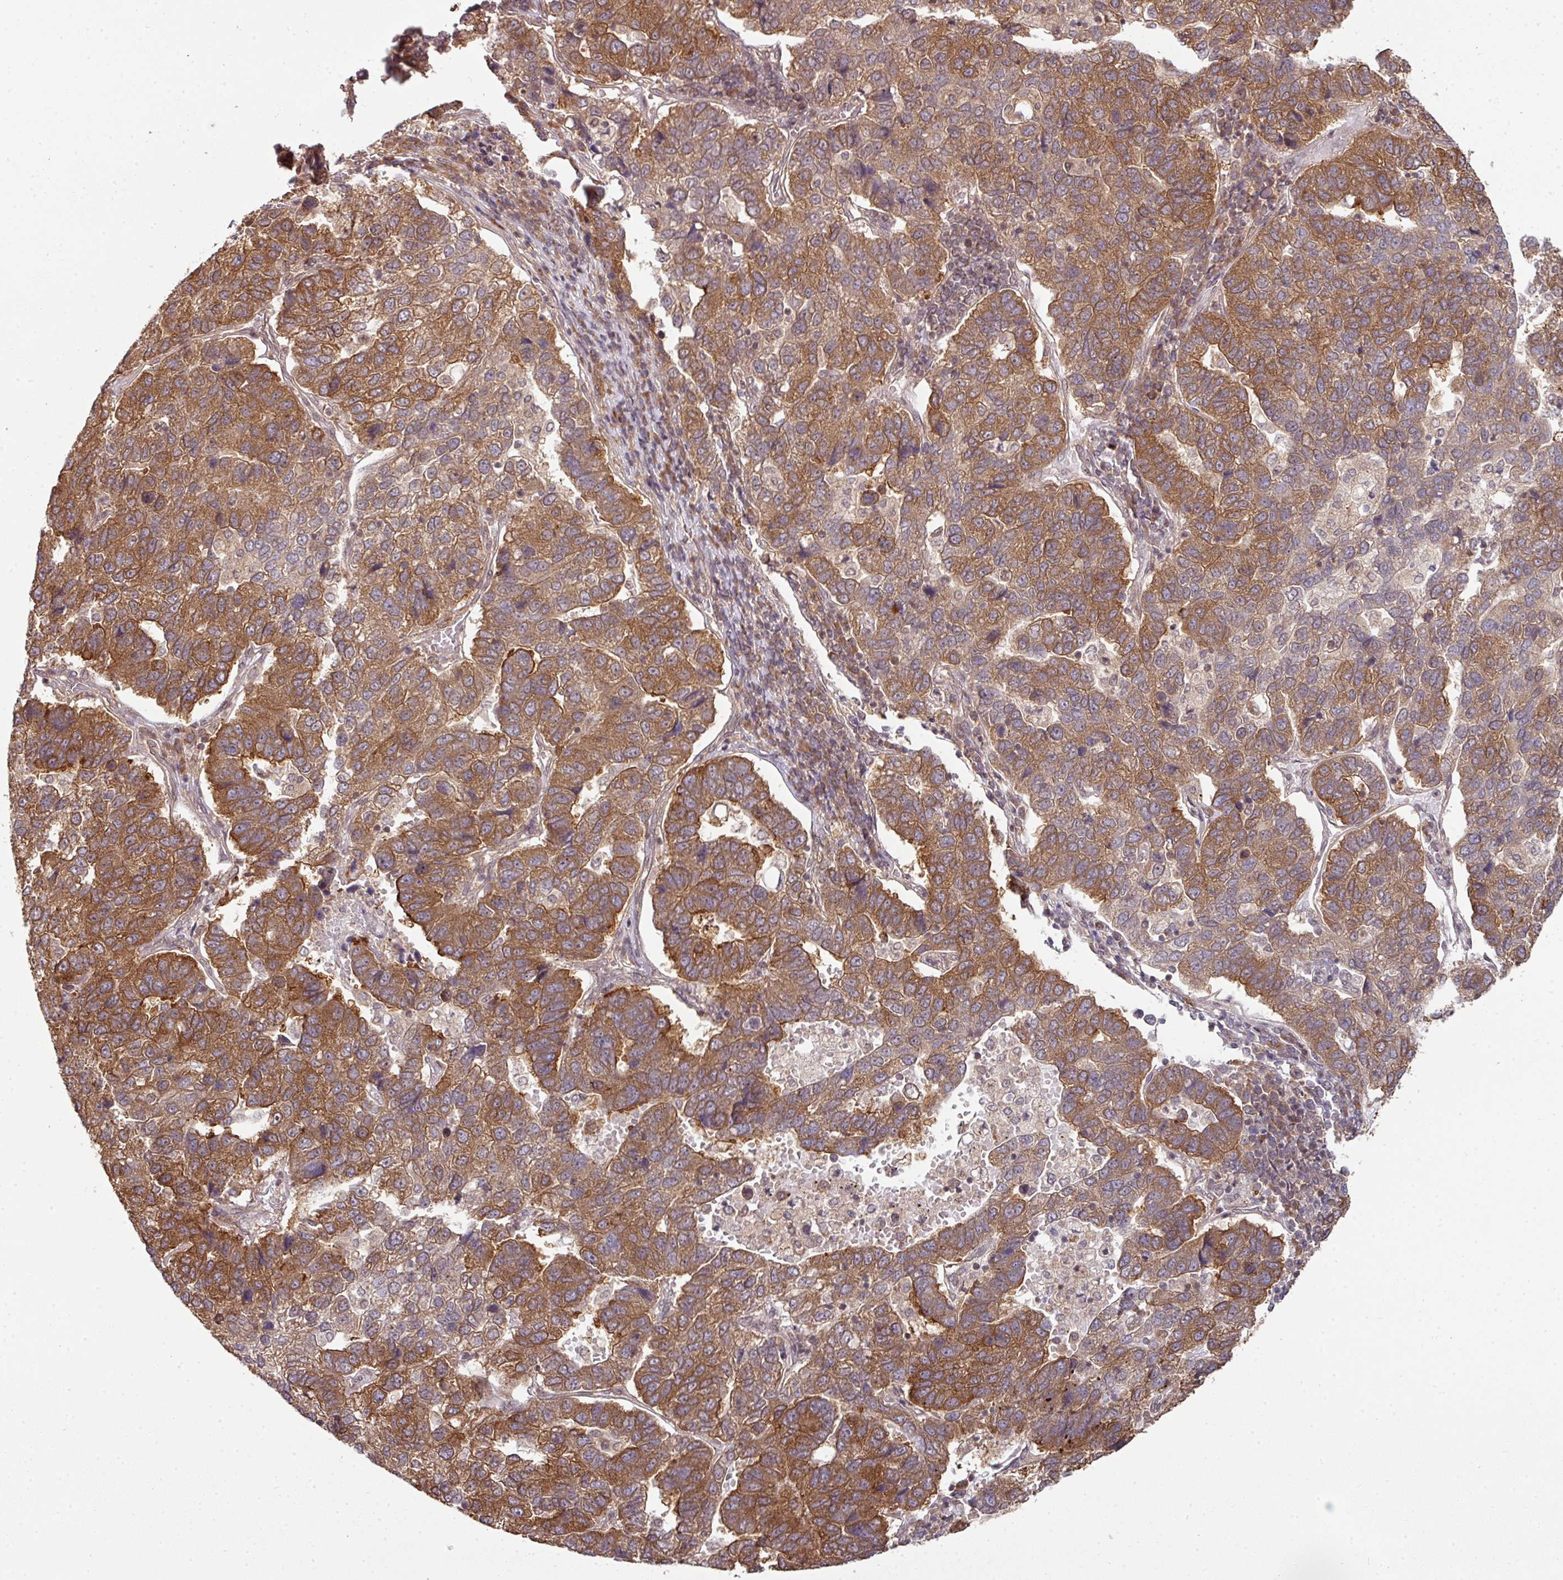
{"staining": {"intensity": "moderate", "quantity": ">75%", "location": "cytoplasmic/membranous"}, "tissue": "pancreatic cancer", "cell_type": "Tumor cells", "image_type": "cancer", "snomed": [{"axis": "morphology", "description": "Adenocarcinoma, NOS"}, {"axis": "topography", "description": "Pancreas"}], "caption": "Pancreatic cancer (adenocarcinoma) tissue shows moderate cytoplasmic/membranous staining in about >75% of tumor cells, visualized by immunohistochemistry.", "gene": "ANKRD18A", "patient": {"sex": "female", "age": 61}}